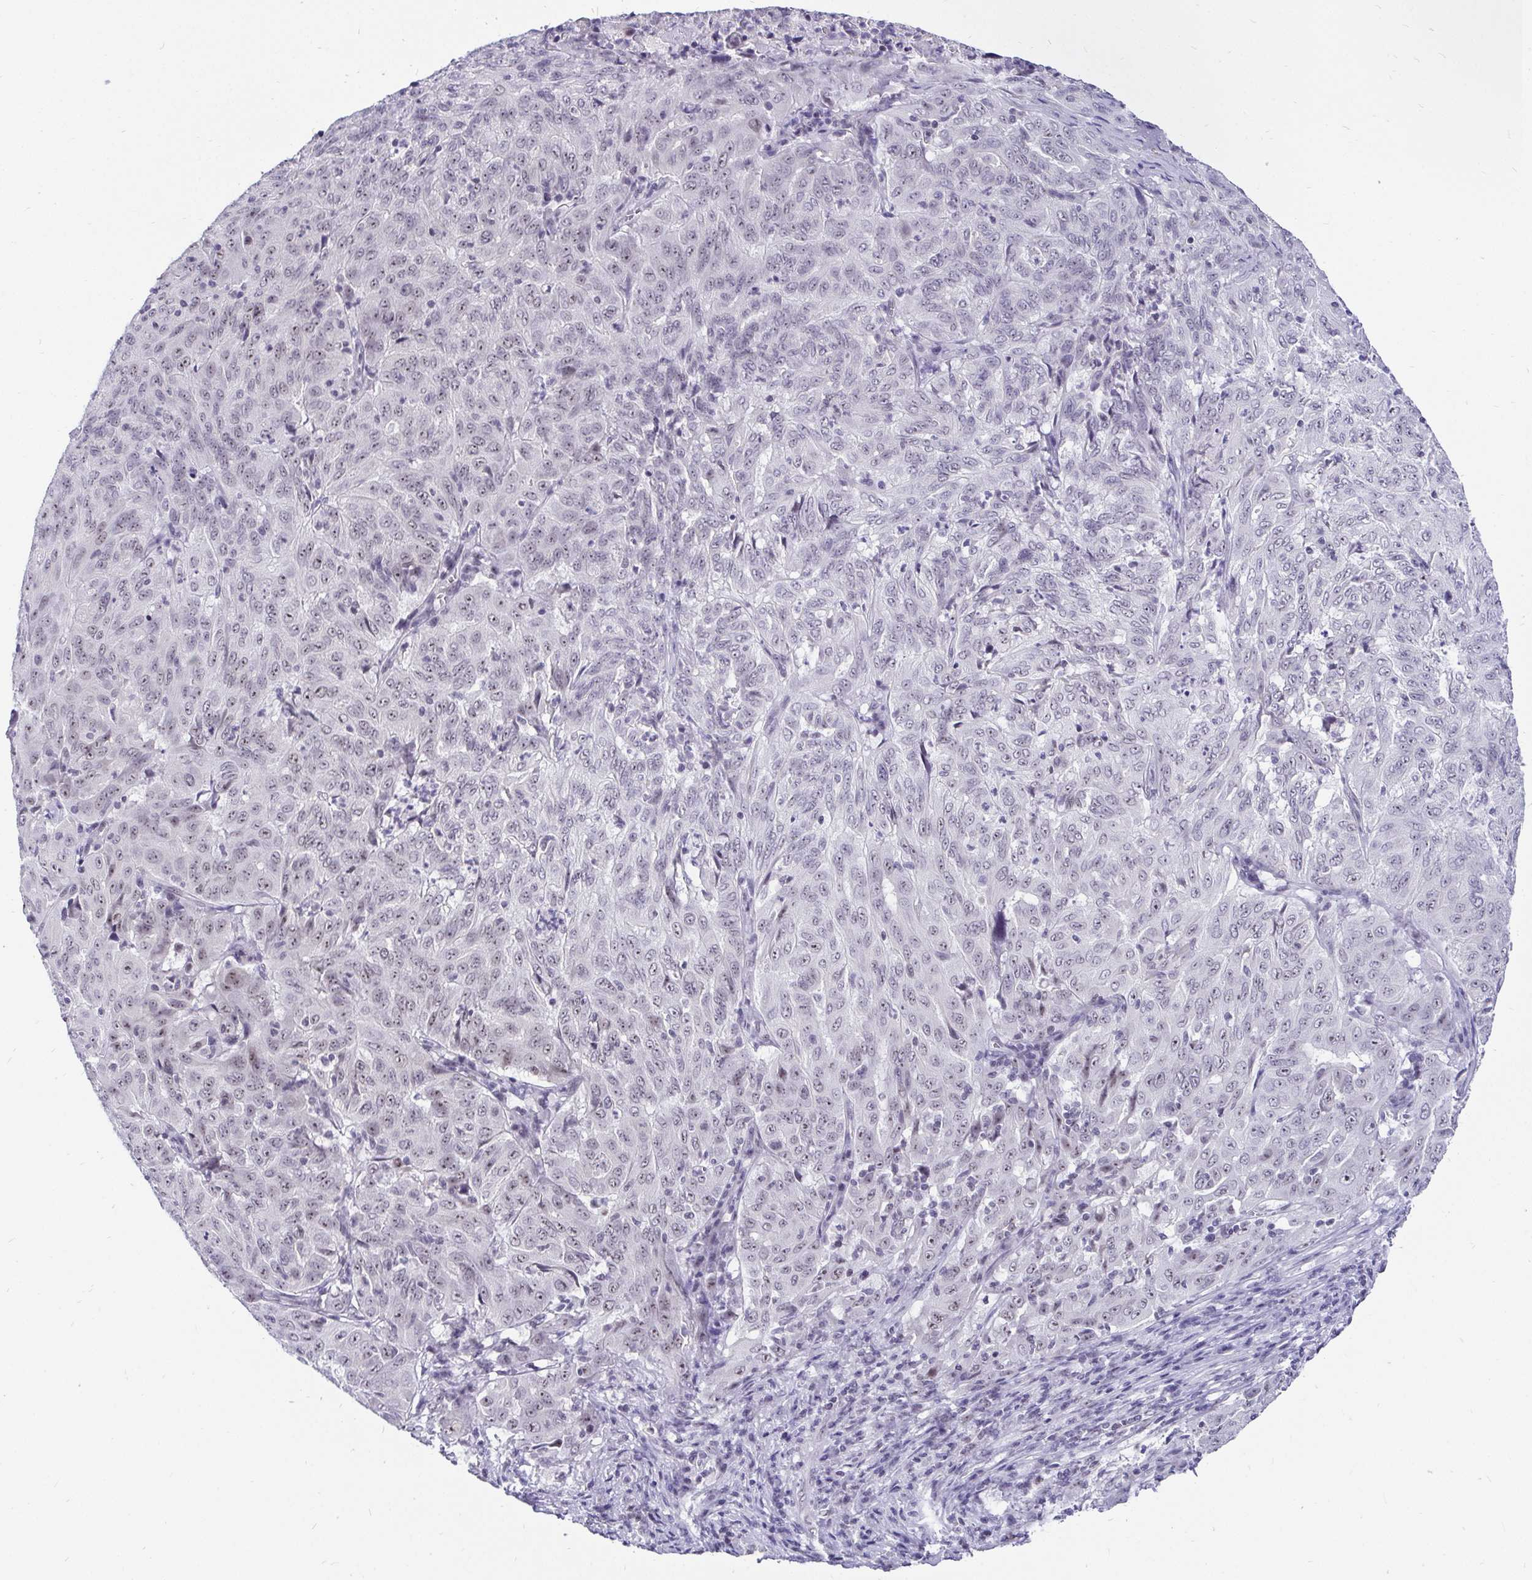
{"staining": {"intensity": "weak", "quantity": "<25%", "location": "nuclear"}, "tissue": "pancreatic cancer", "cell_type": "Tumor cells", "image_type": "cancer", "snomed": [{"axis": "morphology", "description": "Adenocarcinoma, NOS"}, {"axis": "topography", "description": "Pancreas"}], "caption": "An immunohistochemistry (IHC) micrograph of pancreatic adenocarcinoma is shown. There is no staining in tumor cells of pancreatic adenocarcinoma. The staining is performed using DAB brown chromogen with nuclei counter-stained in using hematoxylin.", "gene": "ZNF860", "patient": {"sex": "male", "age": 63}}